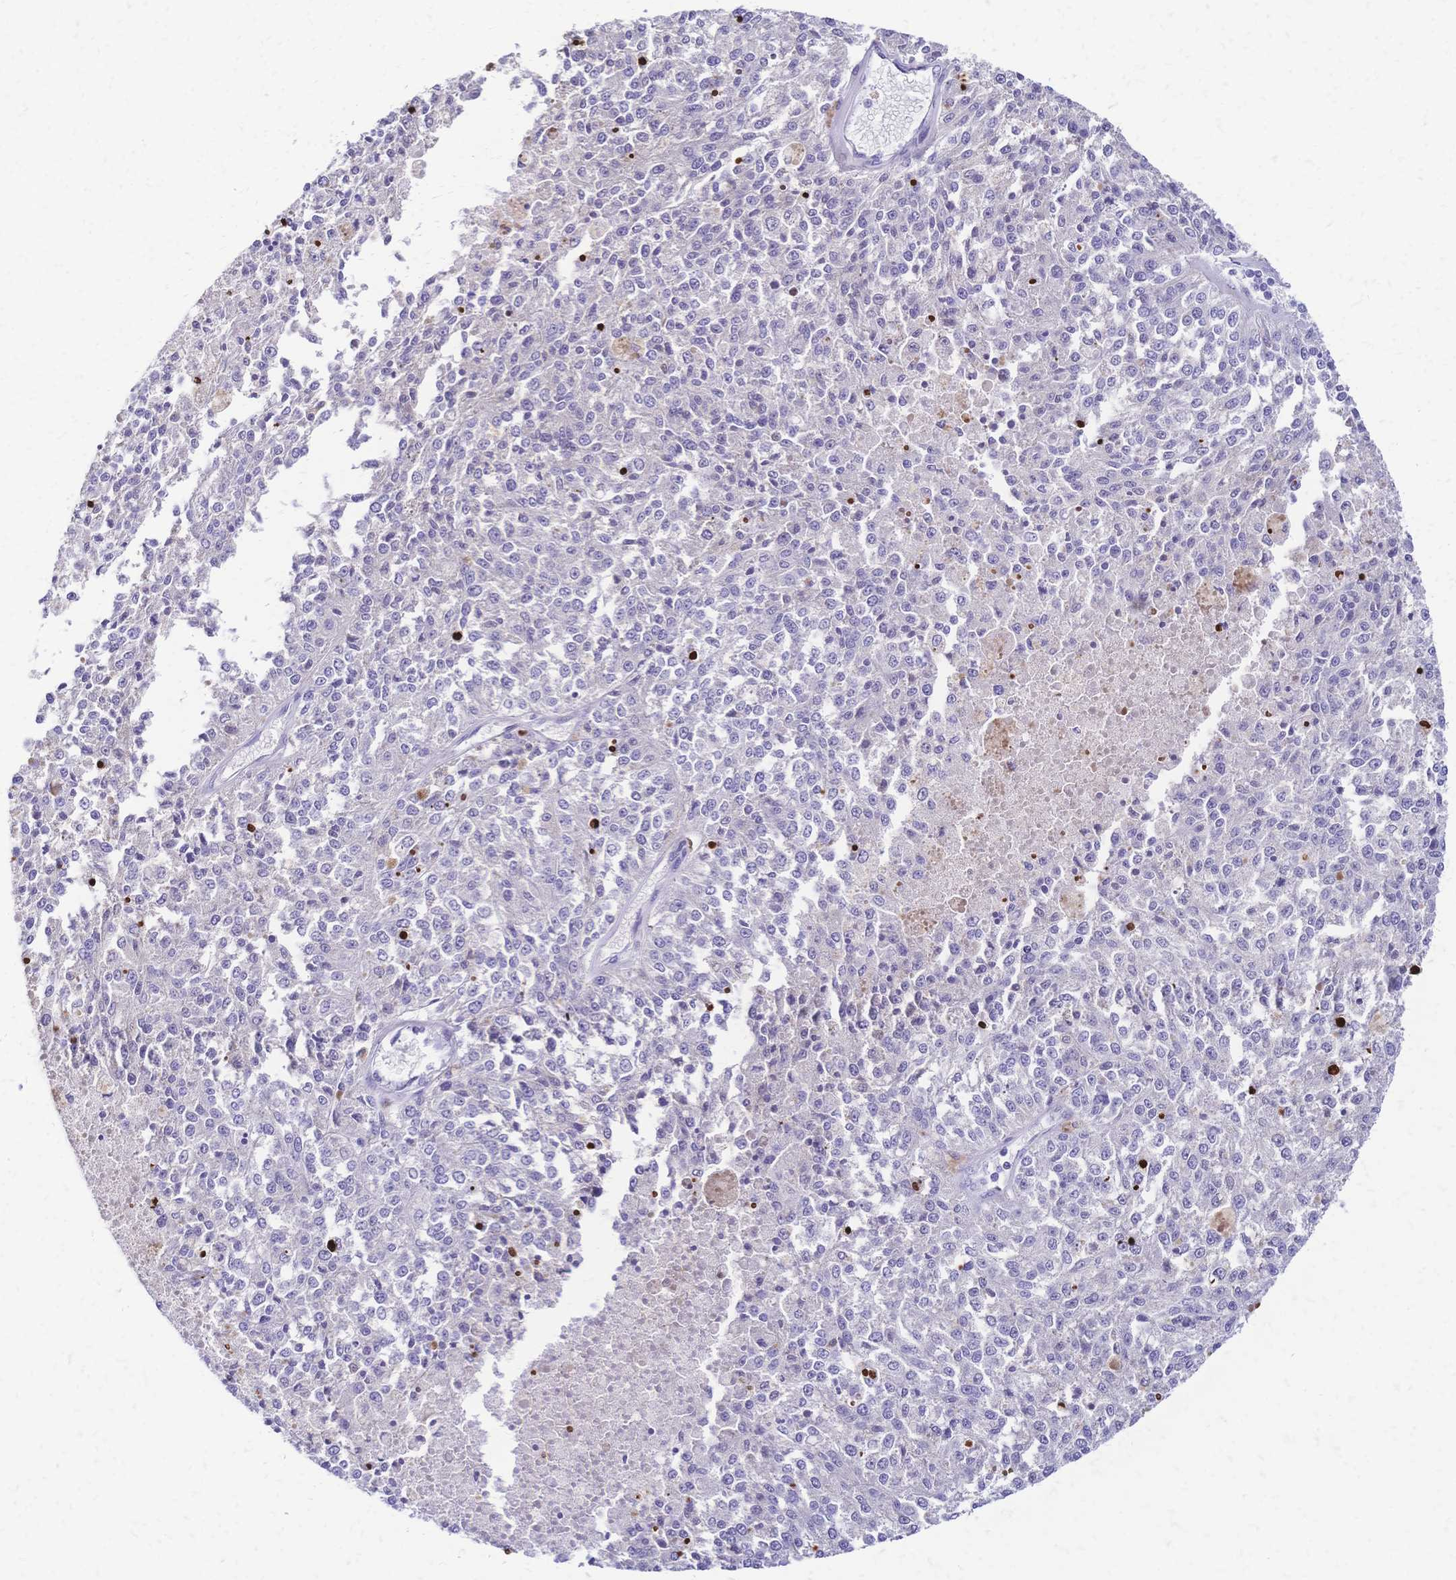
{"staining": {"intensity": "negative", "quantity": "none", "location": "none"}, "tissue": "melanoma", "cell_type": "Tumor cells", "image_type": "cancer", "snomed": [{"axis": "morphology", "description": "Malignant melanoma, Metastatic site"}, {"axis": "topography", "description": "Lymph node"}], "caption": "Immunohistochemistry image of melanoma stained for a protein (brown), which reveals no expression in tumor cells. Brightfield microscopy of immunohistochemistry stained with DAB (3,3'-diaminobenzidine) (brown) and hematoxylin (blue), captured at high magnification.", "gene": "GRB7", "patient": {"sex": "female", "age": 64}}